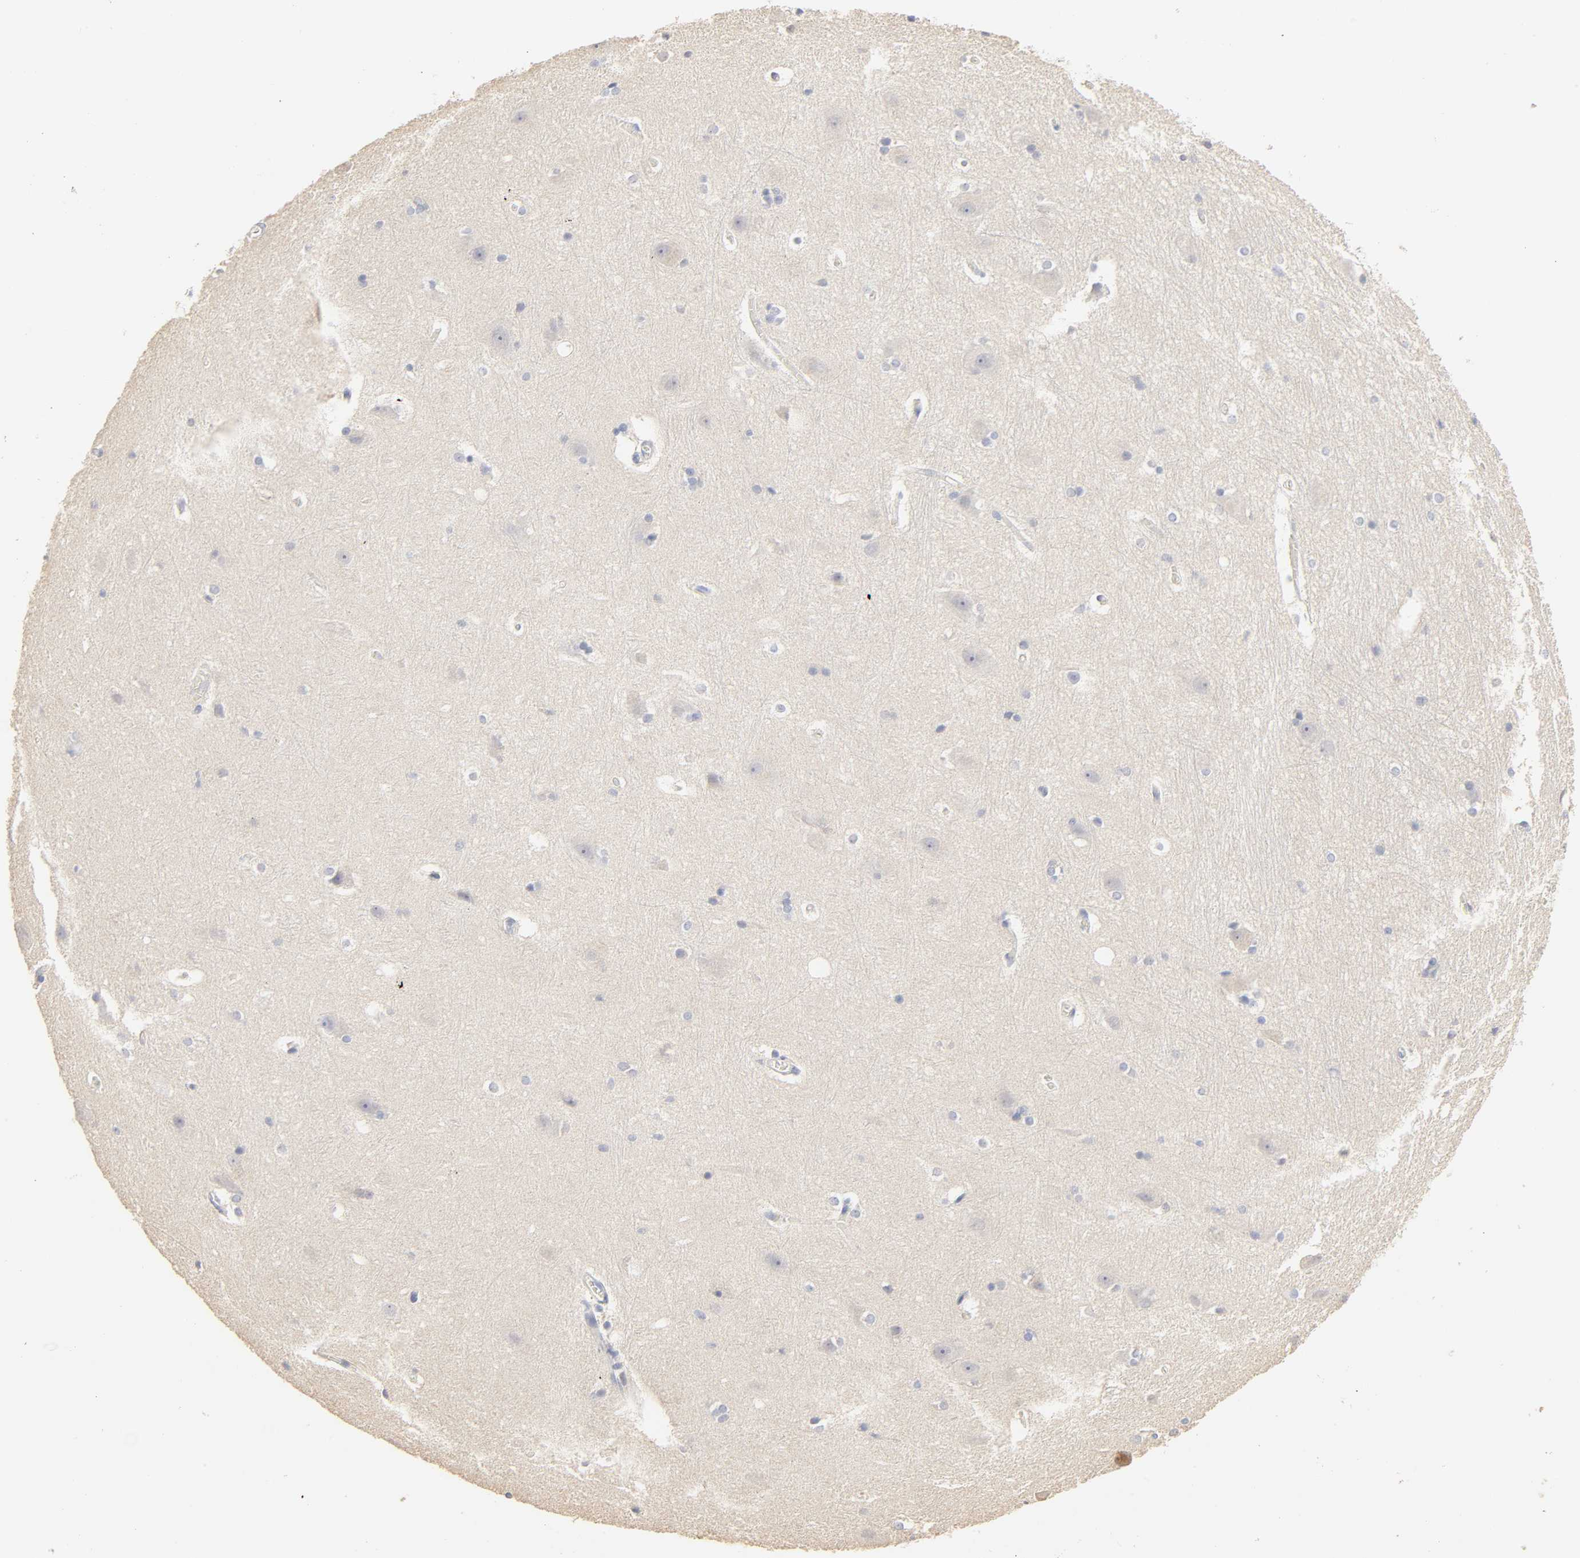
{"staining": {"intensity": "negative", "quantity": "none", "location": "none"}, "tissue": "hippocampus", "cell_type": "Glial cells", "image_type": "normal", "snomed": [{"axis": "morphology", "description": "Normal tissue, NOS"}, {"axis": "topography", "description": "Hippocampus"}], "caption": "IHC image of normal hippocampus: human hippocampus stained with DAB demonstrates no significant protein positivity in glial cells.", "gene": "FCGBP", "patient": {"sex": "female", "age": 19}}